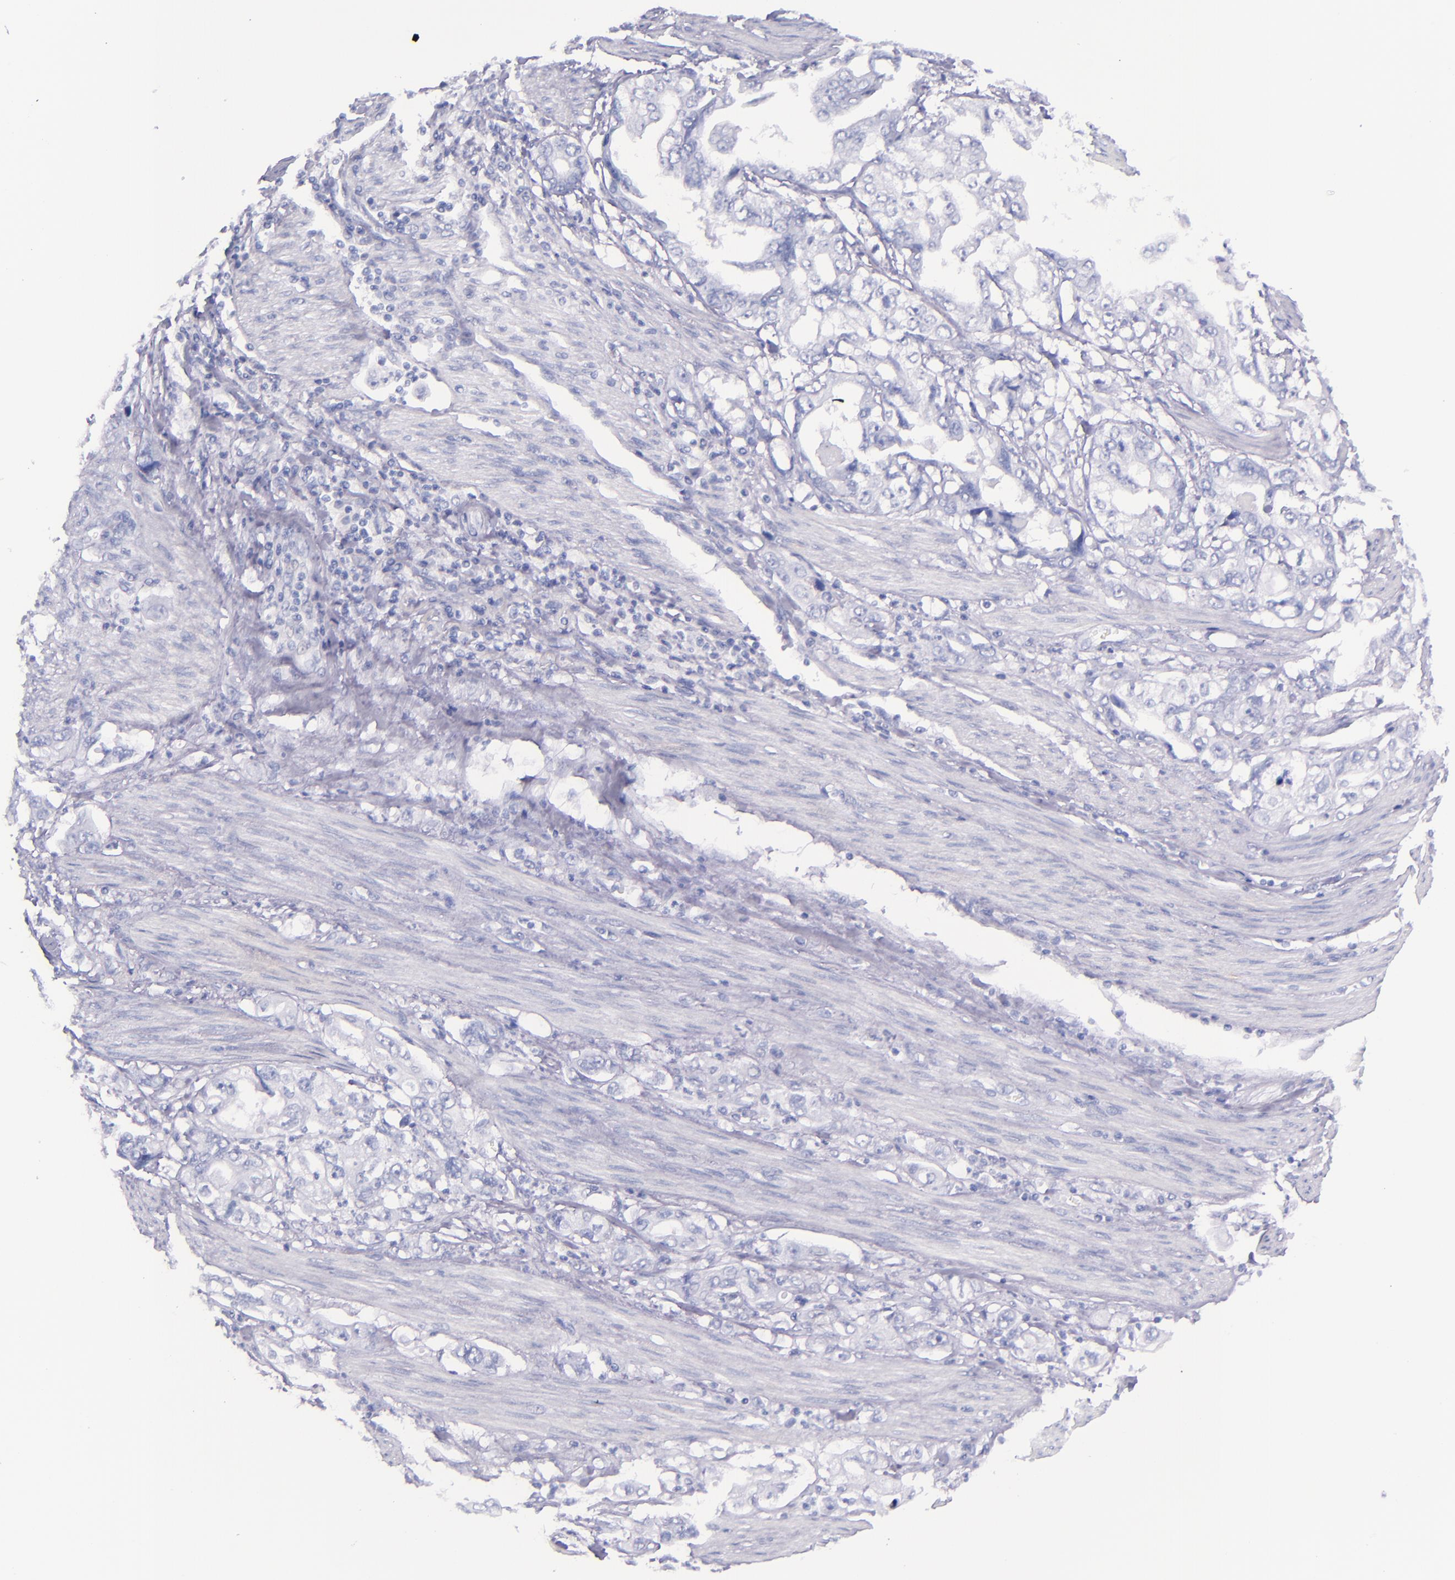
{"staining": {"intensity": "negative", "quantity": "none", "location": "none"}, "tissue": "stomach cancer", "cell_type": "Tumor cells", "image_type": "cancer", "snomed": [{"axis": "morphology", "description": "Adenocarcinoma, NOS"}, {"axis": "topography", "description": "Pancreas"}, {"axis": "topography", "description": "Stomach, upper"}], "caption": "Stomach cancer was stained to show a protein in brown. There is no significant staining in tumor cells. (DAB (3,3'-diaminobenzidine) immunohistochemistry, high magnification).", "gene": "SFTPB", "patient": {"sex": "male", "age": 77}}